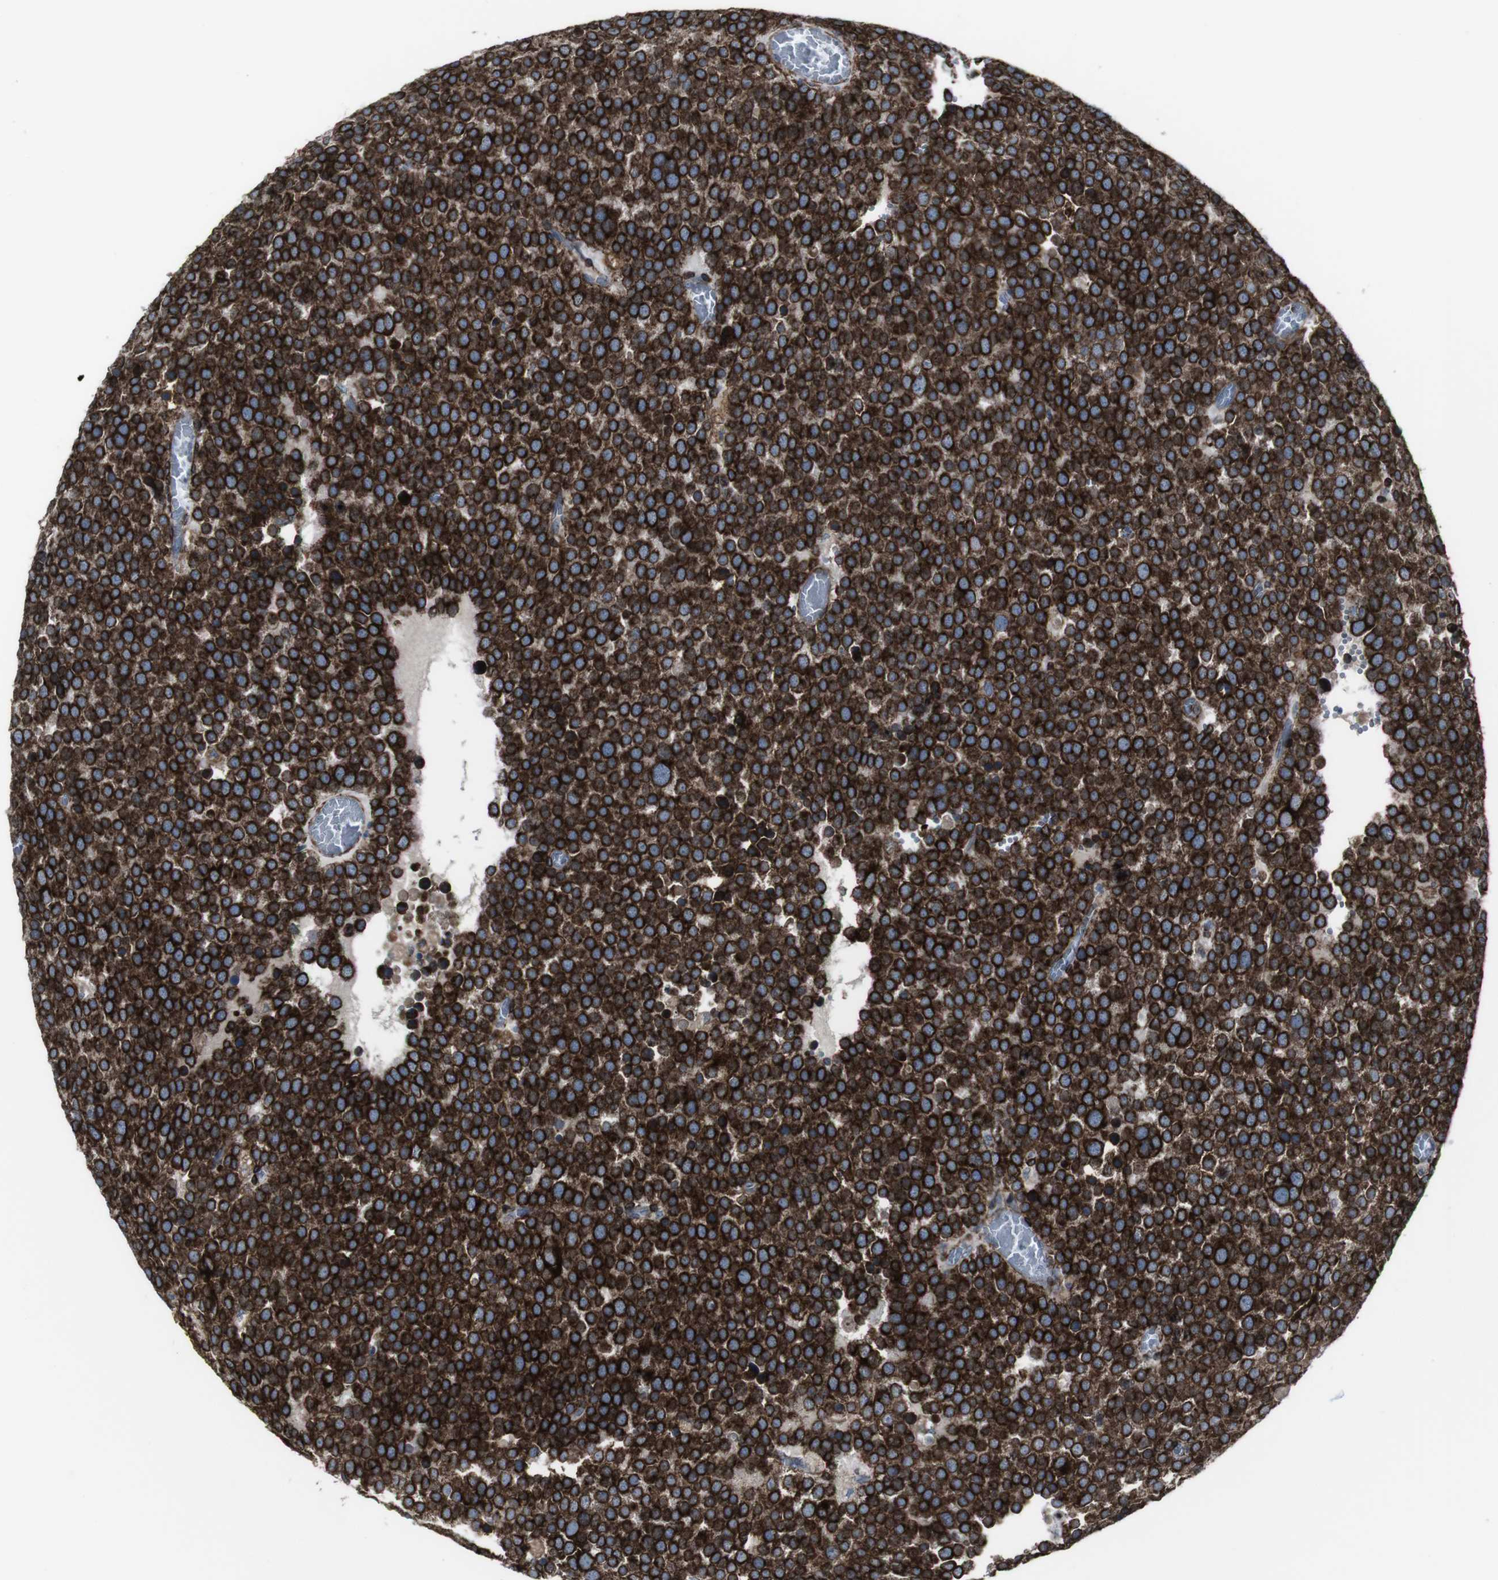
{"staining": {"intensity": "strong", "quantity": ">75%", "location": "cytoplasmic/membranous"}, "tissue": "testis cancer", "cell_type": "Tumor cells", "image_type": "cancer", "snomed": [{"axis": "morphology", "description": "Normal tissue, NOS"}, {"axis": "morphology", "description": "Seminoma, NOS"}, {"axis": "topography", "description": "Testis"}], "caption": "Protein staining displays strong cytoplasmic/membranous staining in approximately >75% of tumor cells in testis seminoma.", "gene": "LNPK", "patient": {"sex": "male", "age": 71}}